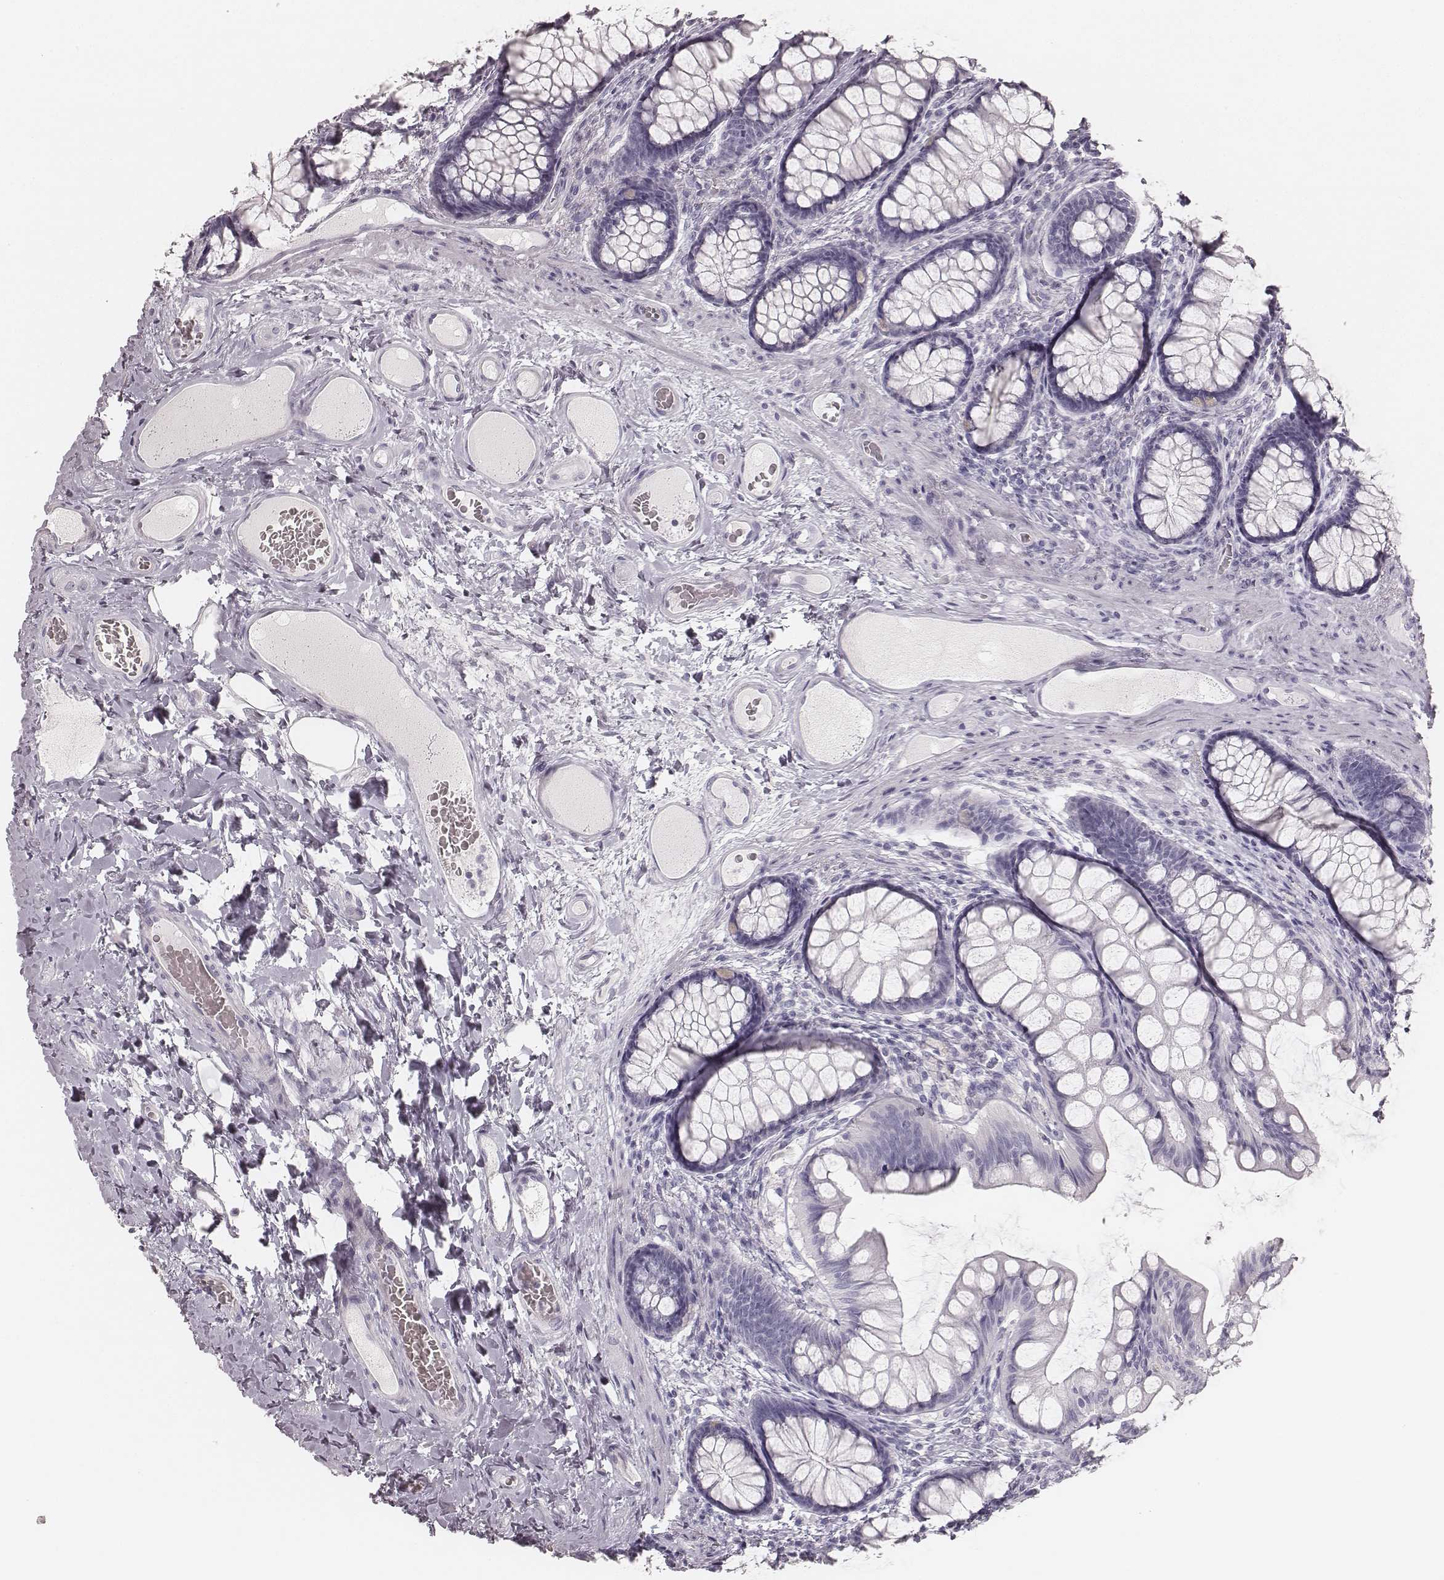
{"staining": {"intensity": "negative", "quantity": "none", "location": "none"}, "tissue": "colon", "cell_type": "Endothelial cells", "image_type": "normal", "snomed": [{"axis": "morphology", "description": "Normal tissue, NOS"}, {"axis": "topography", "description": "Colon"}], "caption": "IHC image of unremarkable colon stained for a protein (brown), which reveals no staining in endothelial cells.", "gene": "KRT34", "patient": {"sex": "female", "age": 65}}